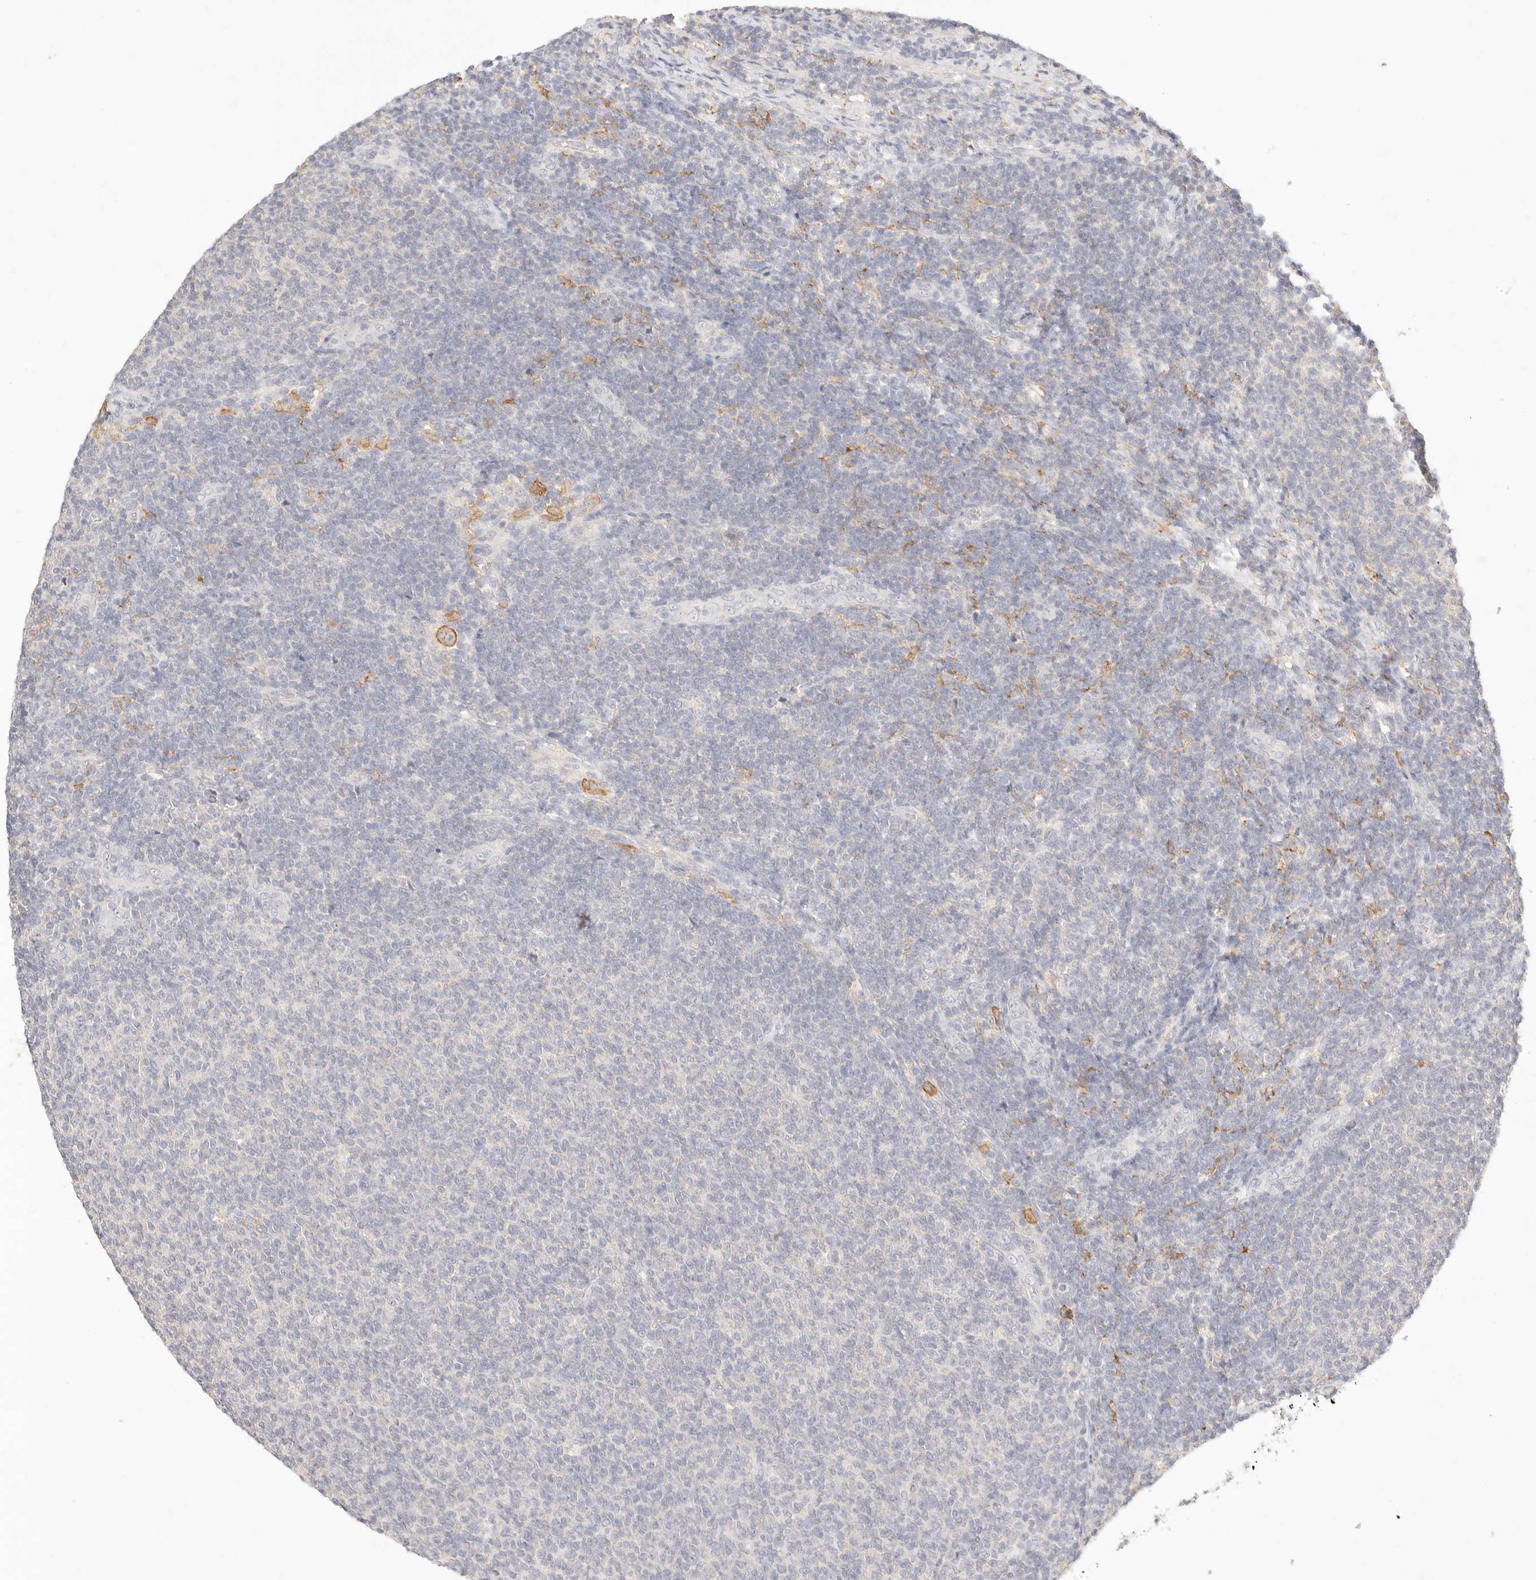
{"staining": {"intensity": "negative", "quantity": "none", "location": "none"}, "tissue": "lymphoma", "cell_type": "Tumor cells", "image_type": "cancer", "snomed": [{"axis": "morphology", "description": "Malignant lymphoma, non-Hodgkin's type, Low grade"}, {"axis": "topography", "description": "Lymph node"}], "caption": "DAB immunohistochemical staining of lymphoma shows no significant staining in tumor cells.", "gene": "HK2", "patient": {"sex": "male", "age": 66}}